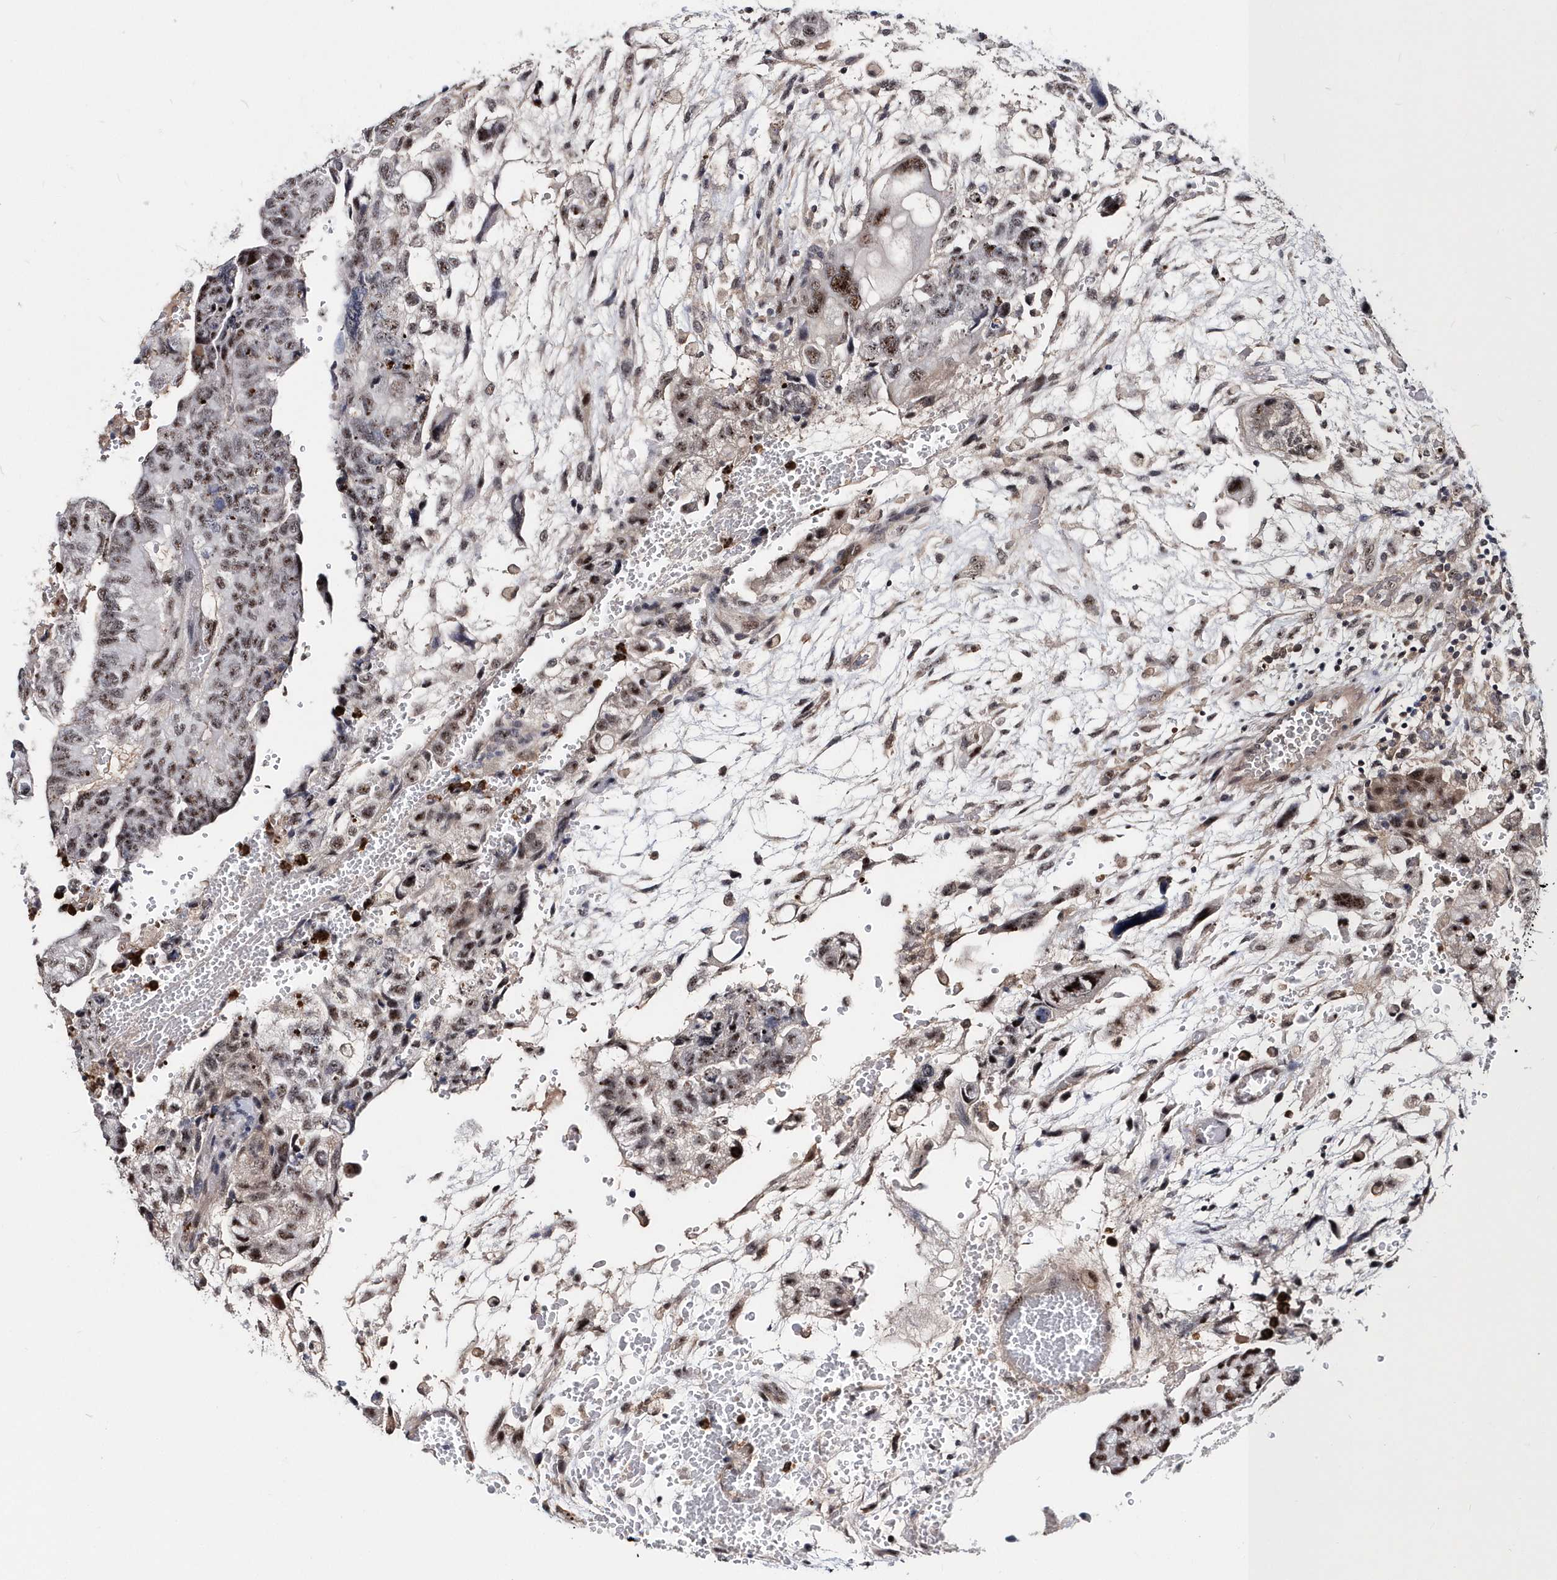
{"staining": {"intensity": "moderate", "quantity": ">75%", "location": "nuclear"}, "tissue": "testis cancer", "cell_type": "Tumor cells", "image_type": "cancer", "snomed": [{"axis": "morphology", "description": "Carcinoma, Embryonal, NOS"}, {"axis": "topography", "description": "Testis"}], "caption": "Immunohistochemistry micrograph of neoplastic tissue: testis embryonal carcinoma stained using immunohistochemistry displays medium levels of moderate protein expression localized specifically in the nuclear of tumor cells, appearing as a nuclear brown color.", "gene": "ASCL4", "patient": {"sex": "male", "age": 36}}